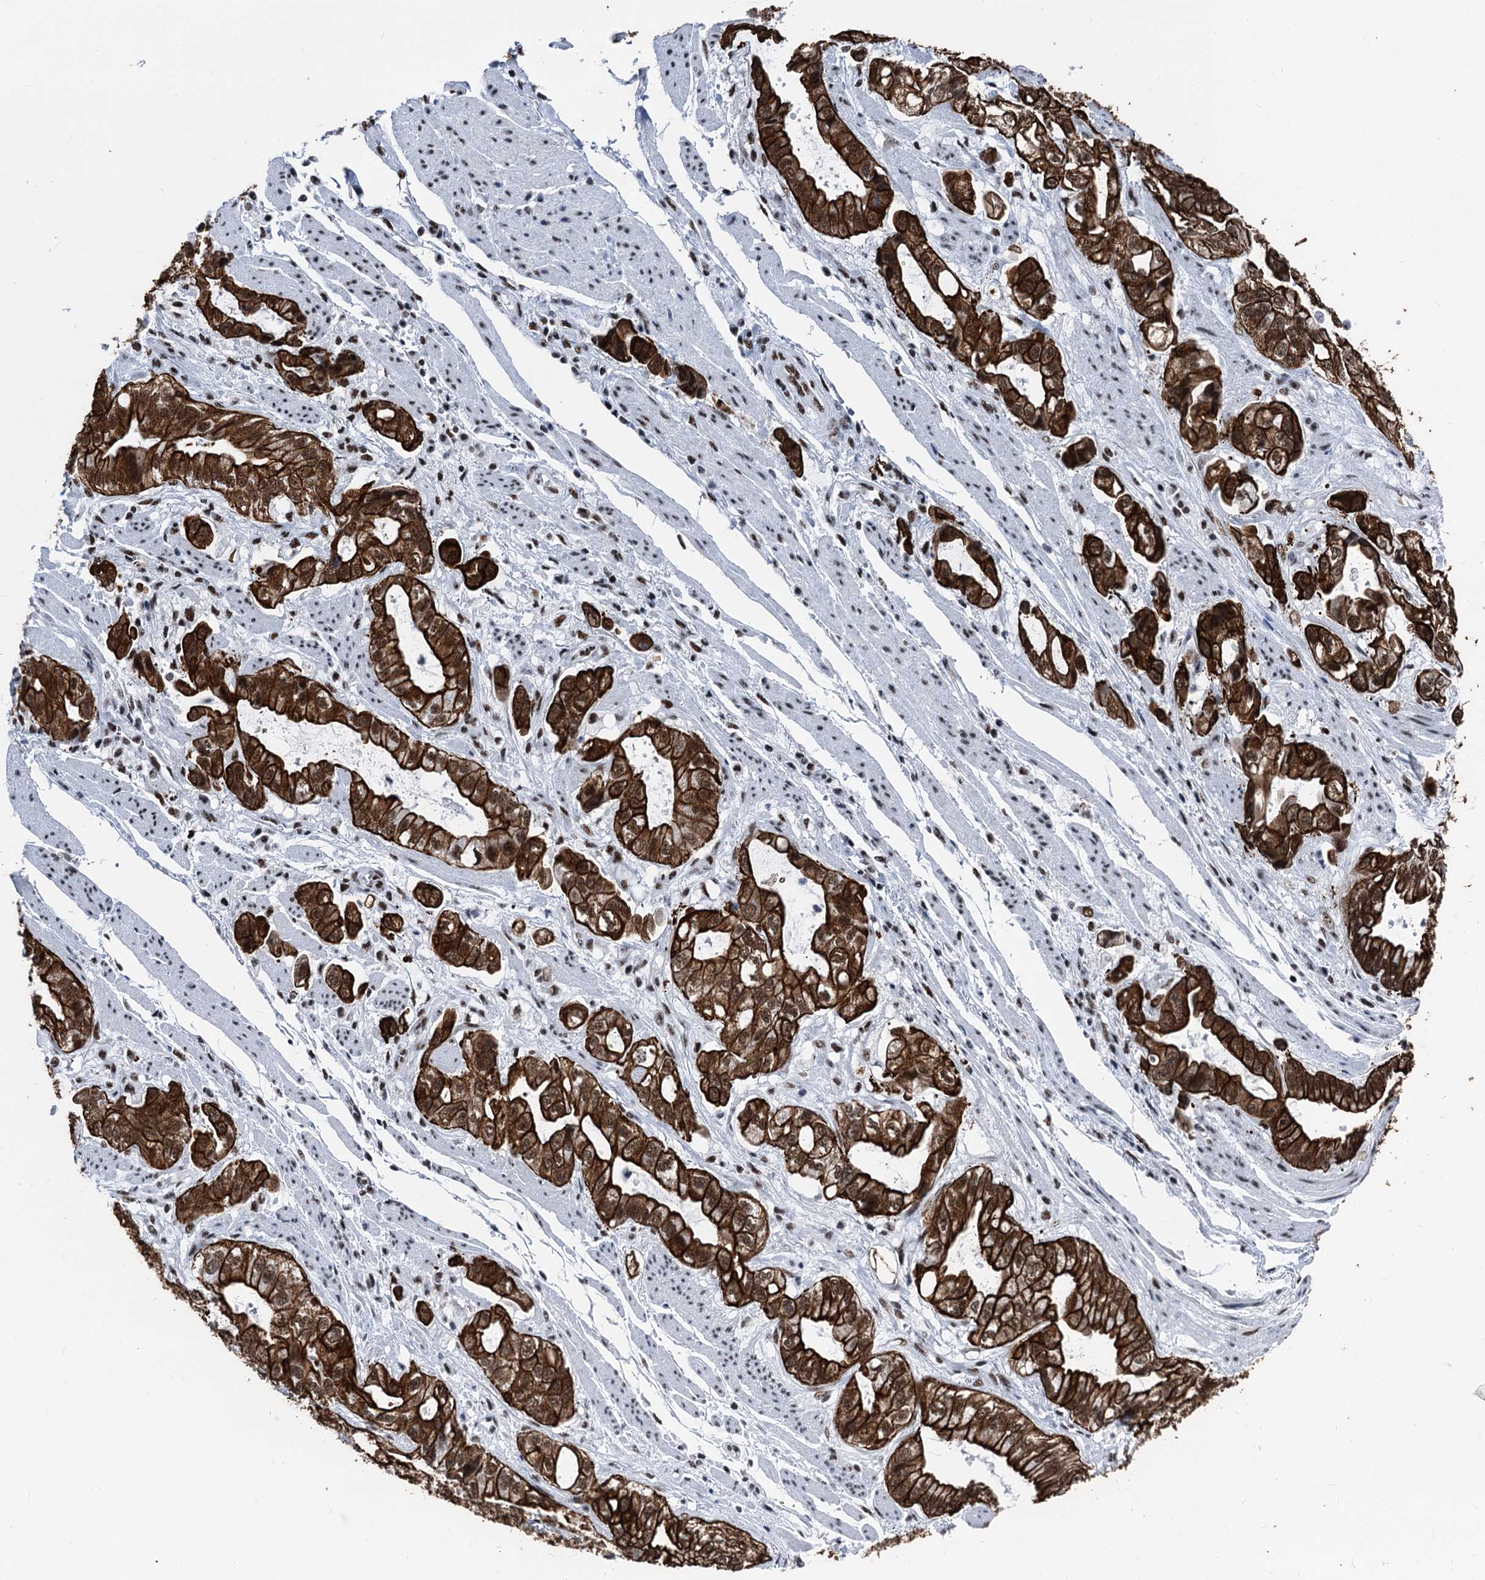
{"staining": {"intensity": "strong", "quantity": ">75%", "location": "cytoplasmic/membranous,nuclear"}, "tissue": "stomach cancer", "cell_type": "Tumor cells", "image_type": "cancer", "snomed": [{"axis": "morphology", "description": "Adenocarcinoma, NOS"}, {"axis": "topography", "description": "Stomach"}], "caption": "The immunohistochemical stain labels strong cytoplasmic/membranous and nuclear expression in tumor cells of stomach cancer (adenocarcinoma) tissue.", "gene": "DDX23", "patient": {"sex": "male", "age": 62}}